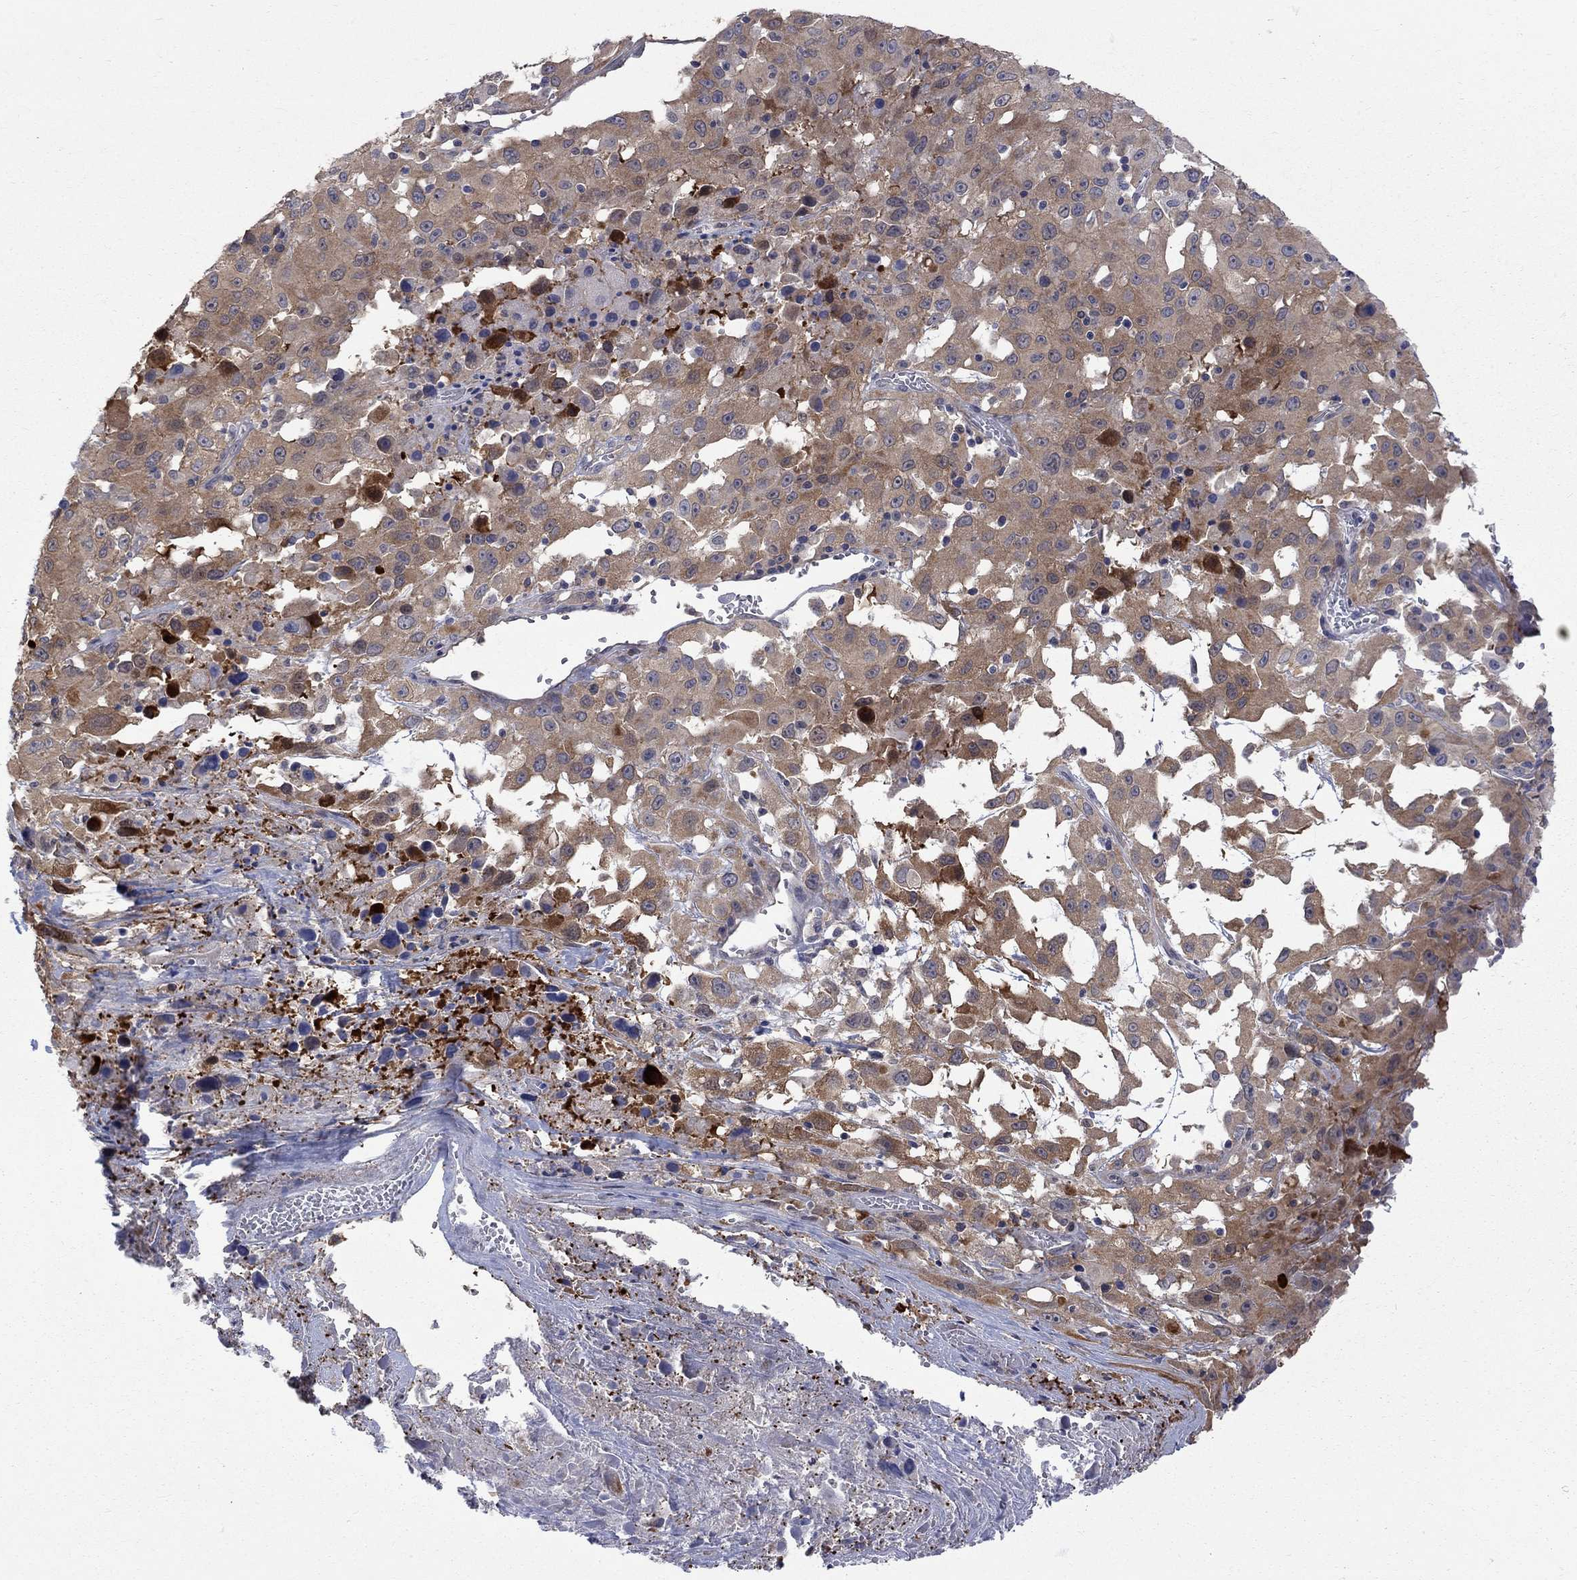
{"staining": {"intensity": "moderate", "quantity": "25%-75%", "location": "cytoplasmic/membranous"}, "tissue": "melanoma", "cell_type": "Tumor cells", "image_type": "cancer", "snomed": [{"axis": "morphology", "description": "Malignant melanoma, Metastatic site"}, {"axis": "topography", "description": "Lymph node"}], "caption": "High-magnification brightfield microscopy of malignant melanoma (metastatic site) stained with DAB (brown) and counterstained with hematoxylin (blue). tumor cells exhibit moderate cytoplasmic/membranous positivity is identified in about25%-75% of cells.", "gene": "HKDC1", "patient": {"sex": "male", "age": 50}}